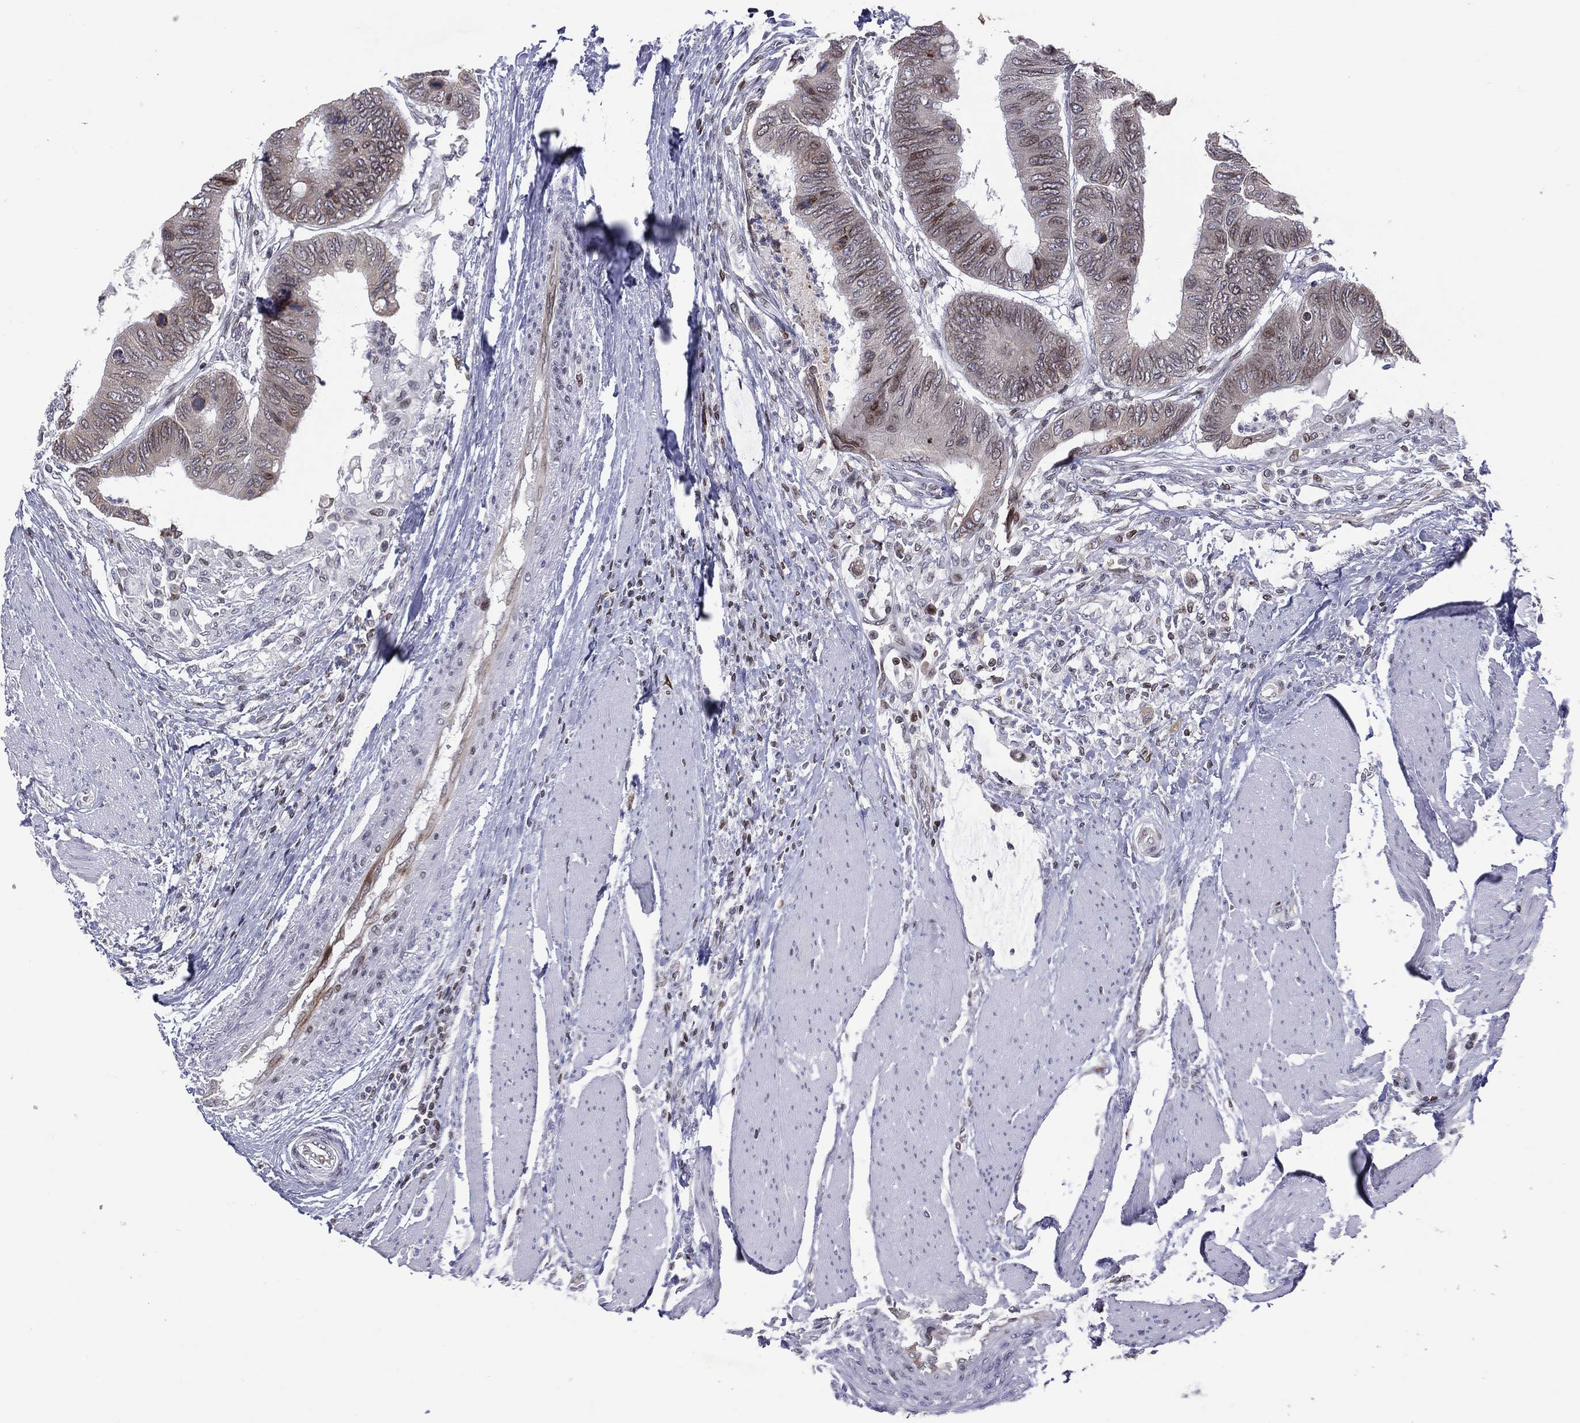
{"staining": {"intensity": "moderate", "quantity": "<25%", "location": "nuclear"}, "tissue": "colorectal cancer", "cell_type": "Tumor cells", "image_type": "cancer", "snomed": [{"axis": "morphology", "description": "Normal tissue, NOS"}, {"axis": "morphology", "description": "Adenocarcinoma, NOS"}, {"axis": "topography", "description": "Rectum"}, {"axis": "topography", "description": "Peripheral nerve tissue"}], "caption": "Immunohistochemical staining of colorectal adenocarcinoma displays low levels of moderate nuclear protein positivity in about <25% of tumor cells.", "gene": "DBF4B", "patient": {"sex": "male", "age": 92}}